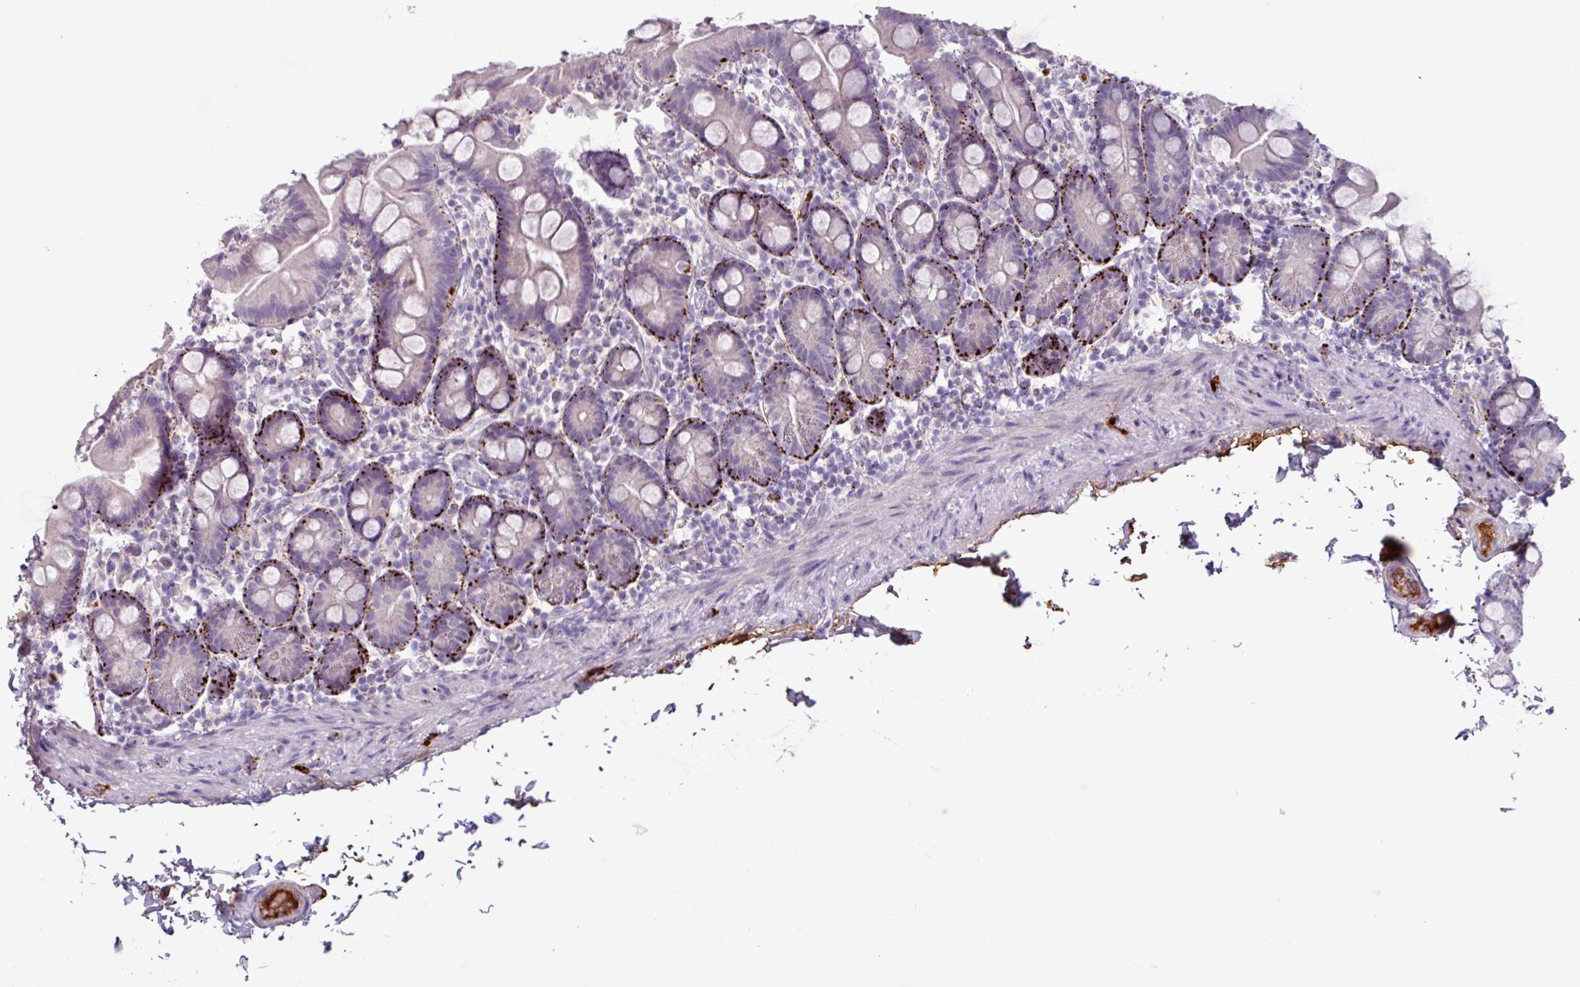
{"staining": {"intensity": "strong", "quantity": "25%-75%", "location": "cytoplasmic/membranous"}, "tissue": "small intestine", "cell_type": "Glandular cells", "image_type": "normal", "snomed": [{"axis": "morphology", "description": "Normal tissue, NOS"}, {"axis": "topography", "description": "Small intestine"}], "caption": "The histopathology image displays immunohistochemical staining of unremarkable small intestine. There is strong cytoplasmic/membranous positivity is identified in approximately 25%-75% of glandular cells. The staining was performed using DAB to visualize the protein expression in brown, while the nuclei were stained in blue with hematoxylin (Magnification: 20x).", "gene": "PLIN2", "patient": {"sex": "female", "age": 68}}